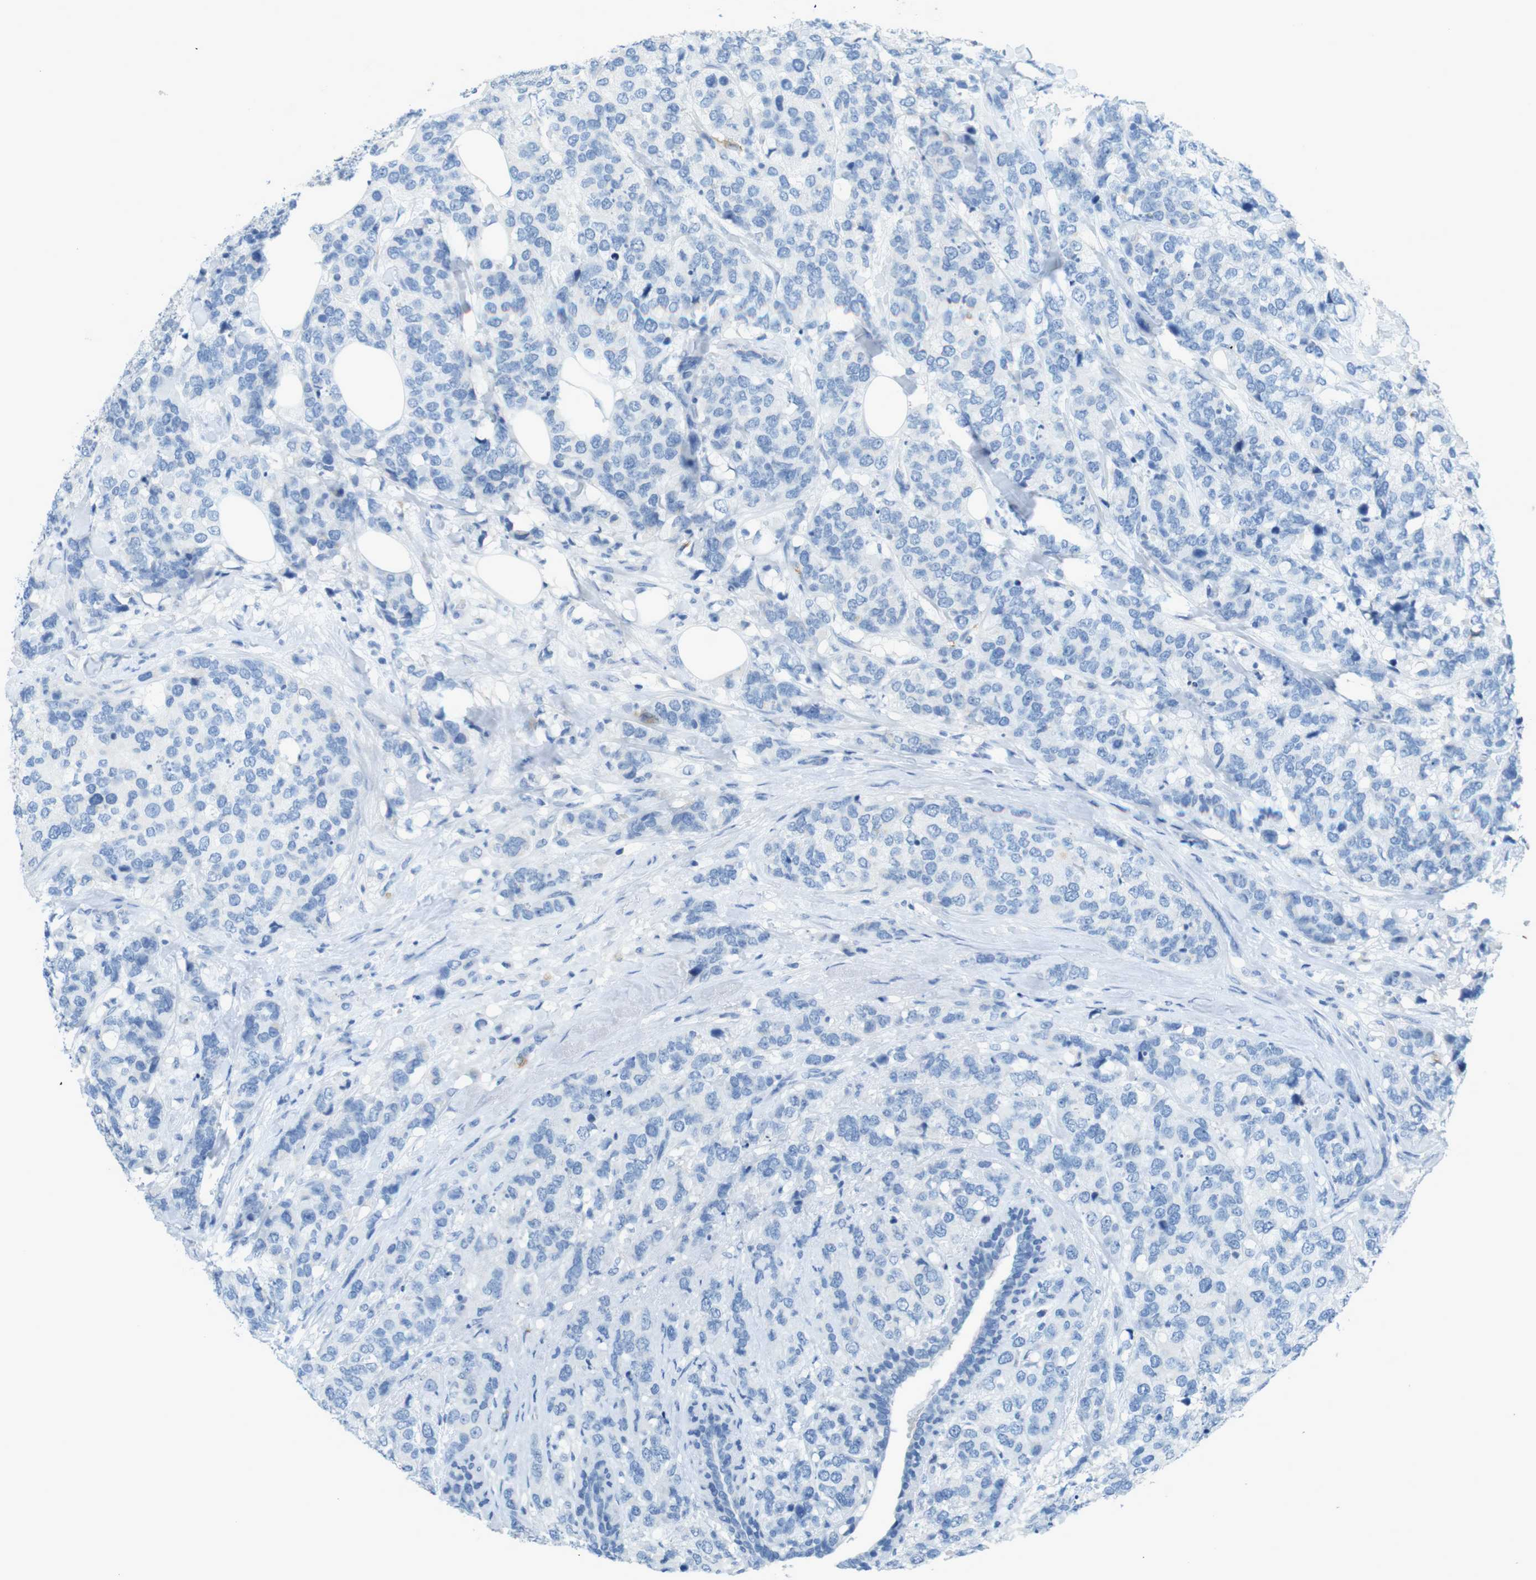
{"staining": {"intensity": "negative", "quantity": "none", "location": "none"}, "tissue": "breast cancer", "cell_type": "Tumor cells", "image_type": "cancer", "snomed": [{"axis": "morphology", "description": "Lobular carcinoma"}, {"axis": "topography", "description": "Breast"}], "caption": "Immunohistochemistry (IHC) micrograph of neoplastic tissue: human breast cancer (lobular carcinoma) stained with DAB exhibits no significant protein positivity in tumor cells.", "gene": "CD320", "patient": {"sex": "female", "age": 59}}